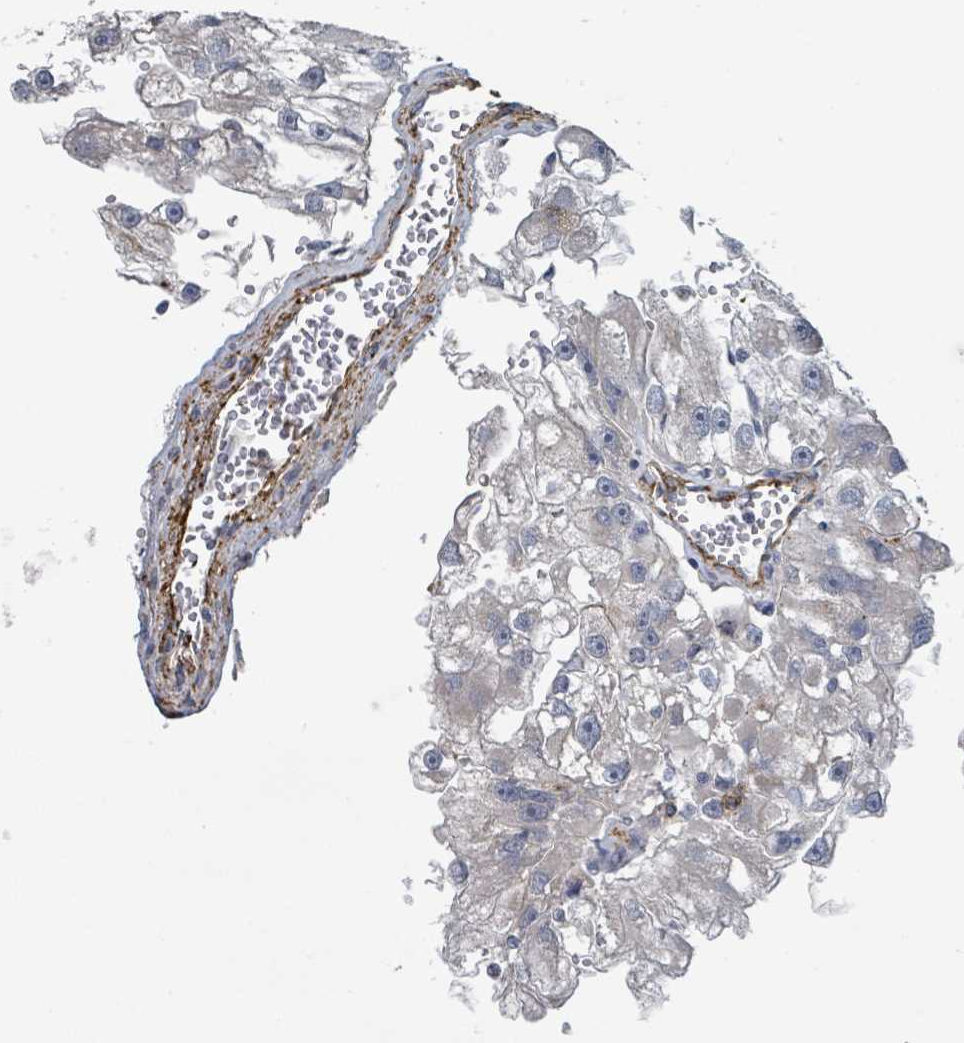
{"staining": {"intensity": "negative", "quantity": "none", "location": "none"}, "tissue": "renal cancer", "cell_type": "Tumor cells", "image_type": "cancer", "snomed": [{"axis": "morphology", "description": "Adenocarcinoma, NOS"}, {"axis": "topography", "description": "Kidney"}], "caption": "An image of renal cancer stained for a protein exhibits no brown staining in tumor cells.", "gene": "LRRC42", "patient": {"sex": "male", "age": 63}}